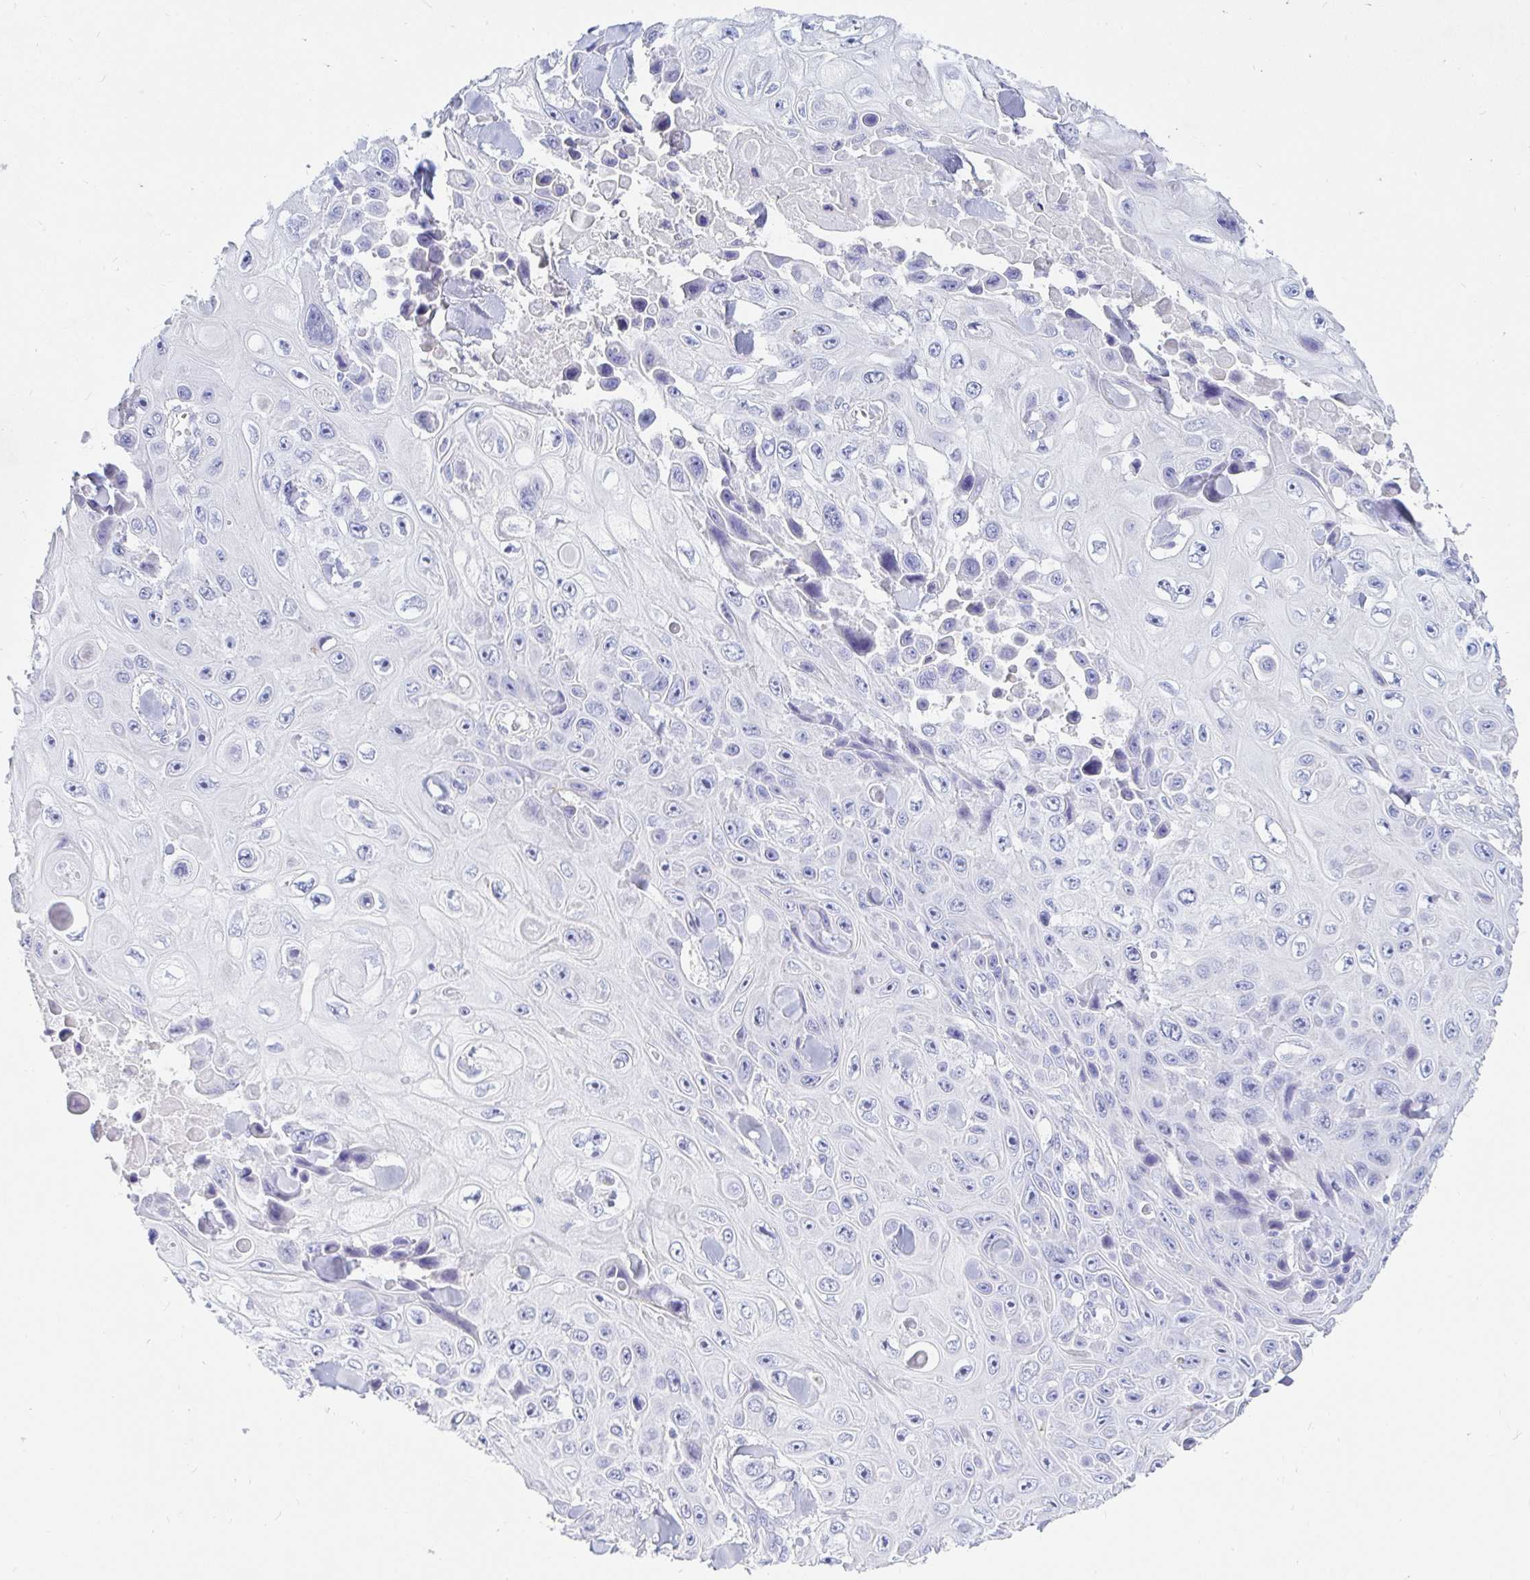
{"staining": {"intensity": "negative", "quantity": "none", "location": "none"}, "tissue": "skin cancer", "cell_type": "Tumor cells", "image_type": "cancer", "snomed": [{"axis": "morphology", "description": "Squamous cell carcinoma, NOS"}, {"axis": "topography", "description": "Skin"}], "caption": "Tumor cells are negative for brown protein staining in skin cancer. Brightfield microscopy of immunohistochemistry stained with DAB (brown) and hematoxylin (blue), captured at high magnification.", "gene": "NR2E1", "patient": {"sex": "male", "age": 82}}